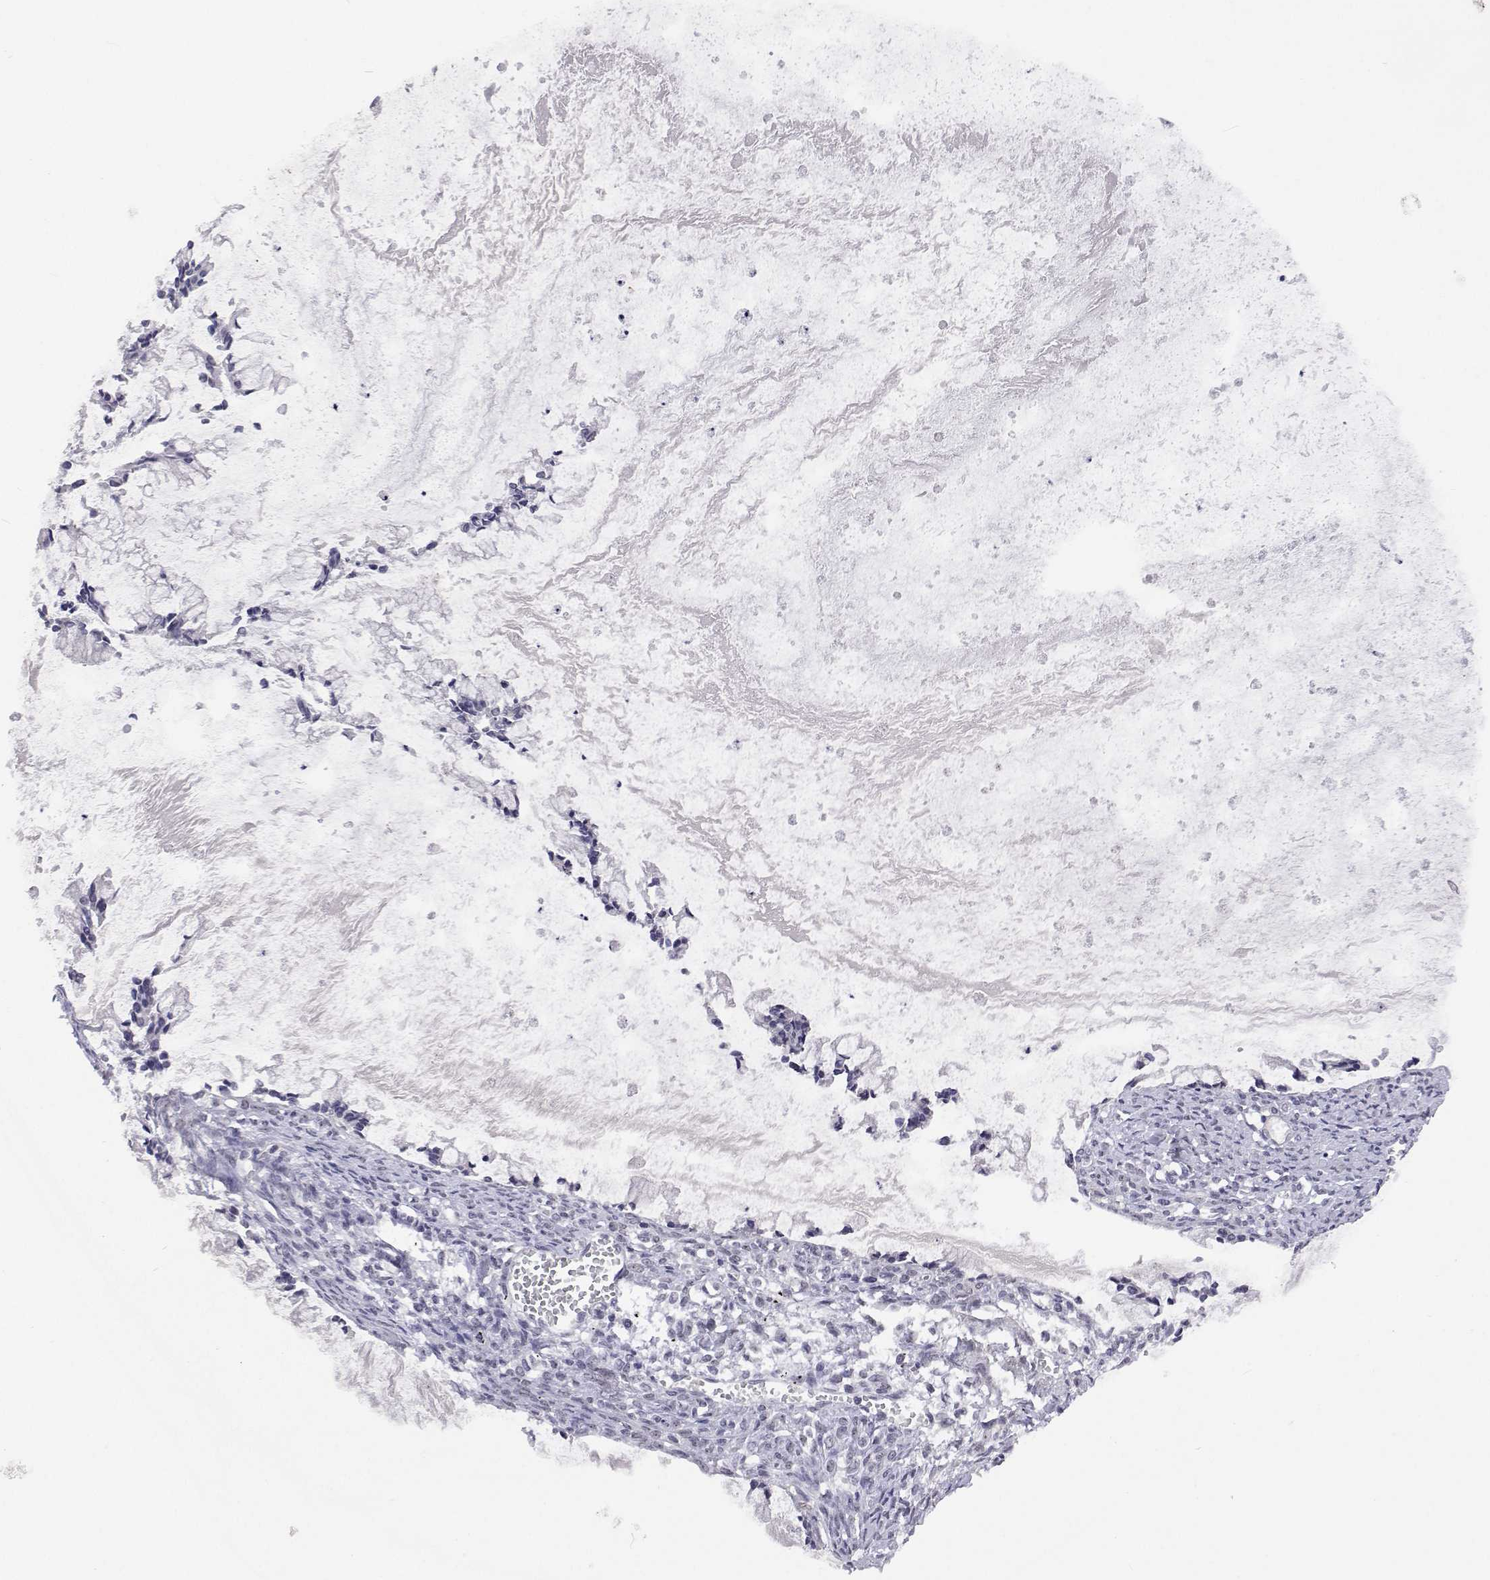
{"staining": {"intensity": "negative", "quantity": "none", "location": "none"}, "tissue": "ovarian cancer", "cell_type": "Tumor cells", "image_type": "cancer", "snomed": [{"axis": "morphology", "description": "Cystadenocarcinoma, mucinous, NOS"}, {"axis": "topography", "description": "Ovary"}], "caption": "Immunohistochemical staining of ovarian cancer (mucinous cystadenocarcinoma) displays no significant positivity in tumor cells.", "gene": "NHP2", "patient": {"sex": "female", "age": 67}}